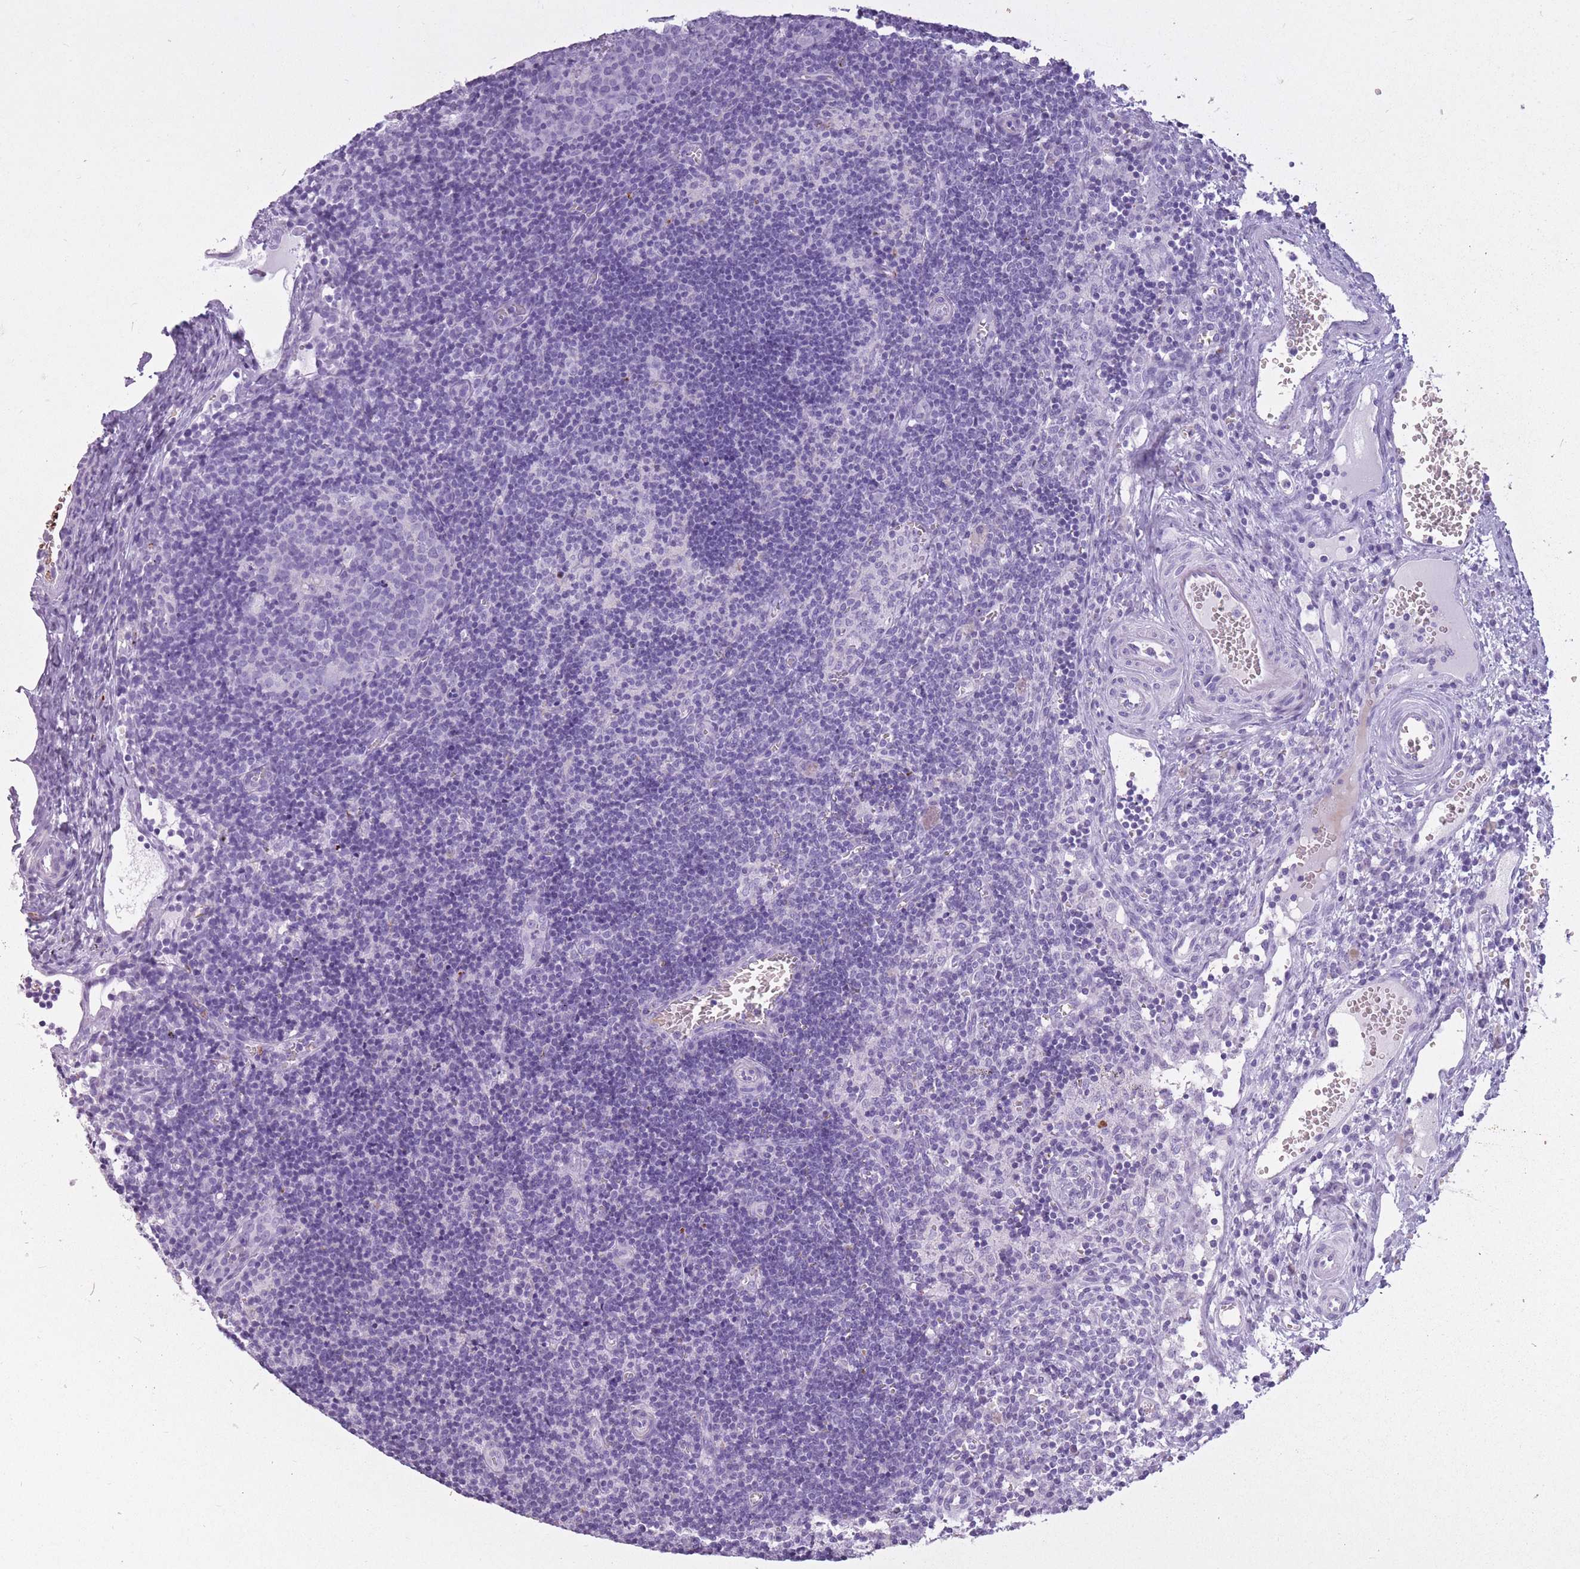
{"staining": {"intensity": "negative", "quantity": "none", "location": "none"}, "tissue": "lymph node", "cell_type": "Germinal center cells", "image_type": "normal", "snomed": [{"axis": "morphology", "description": "Normal tissue, NOS"}, {"axis": "topography", "description": "Lymph node"}], "caption": "Histopathology image shows no significant protein expression in germinal center cells of unremarkable lymph node.", "gene": "OR7C1", "patient": {"sex": "female", "age": 37}}